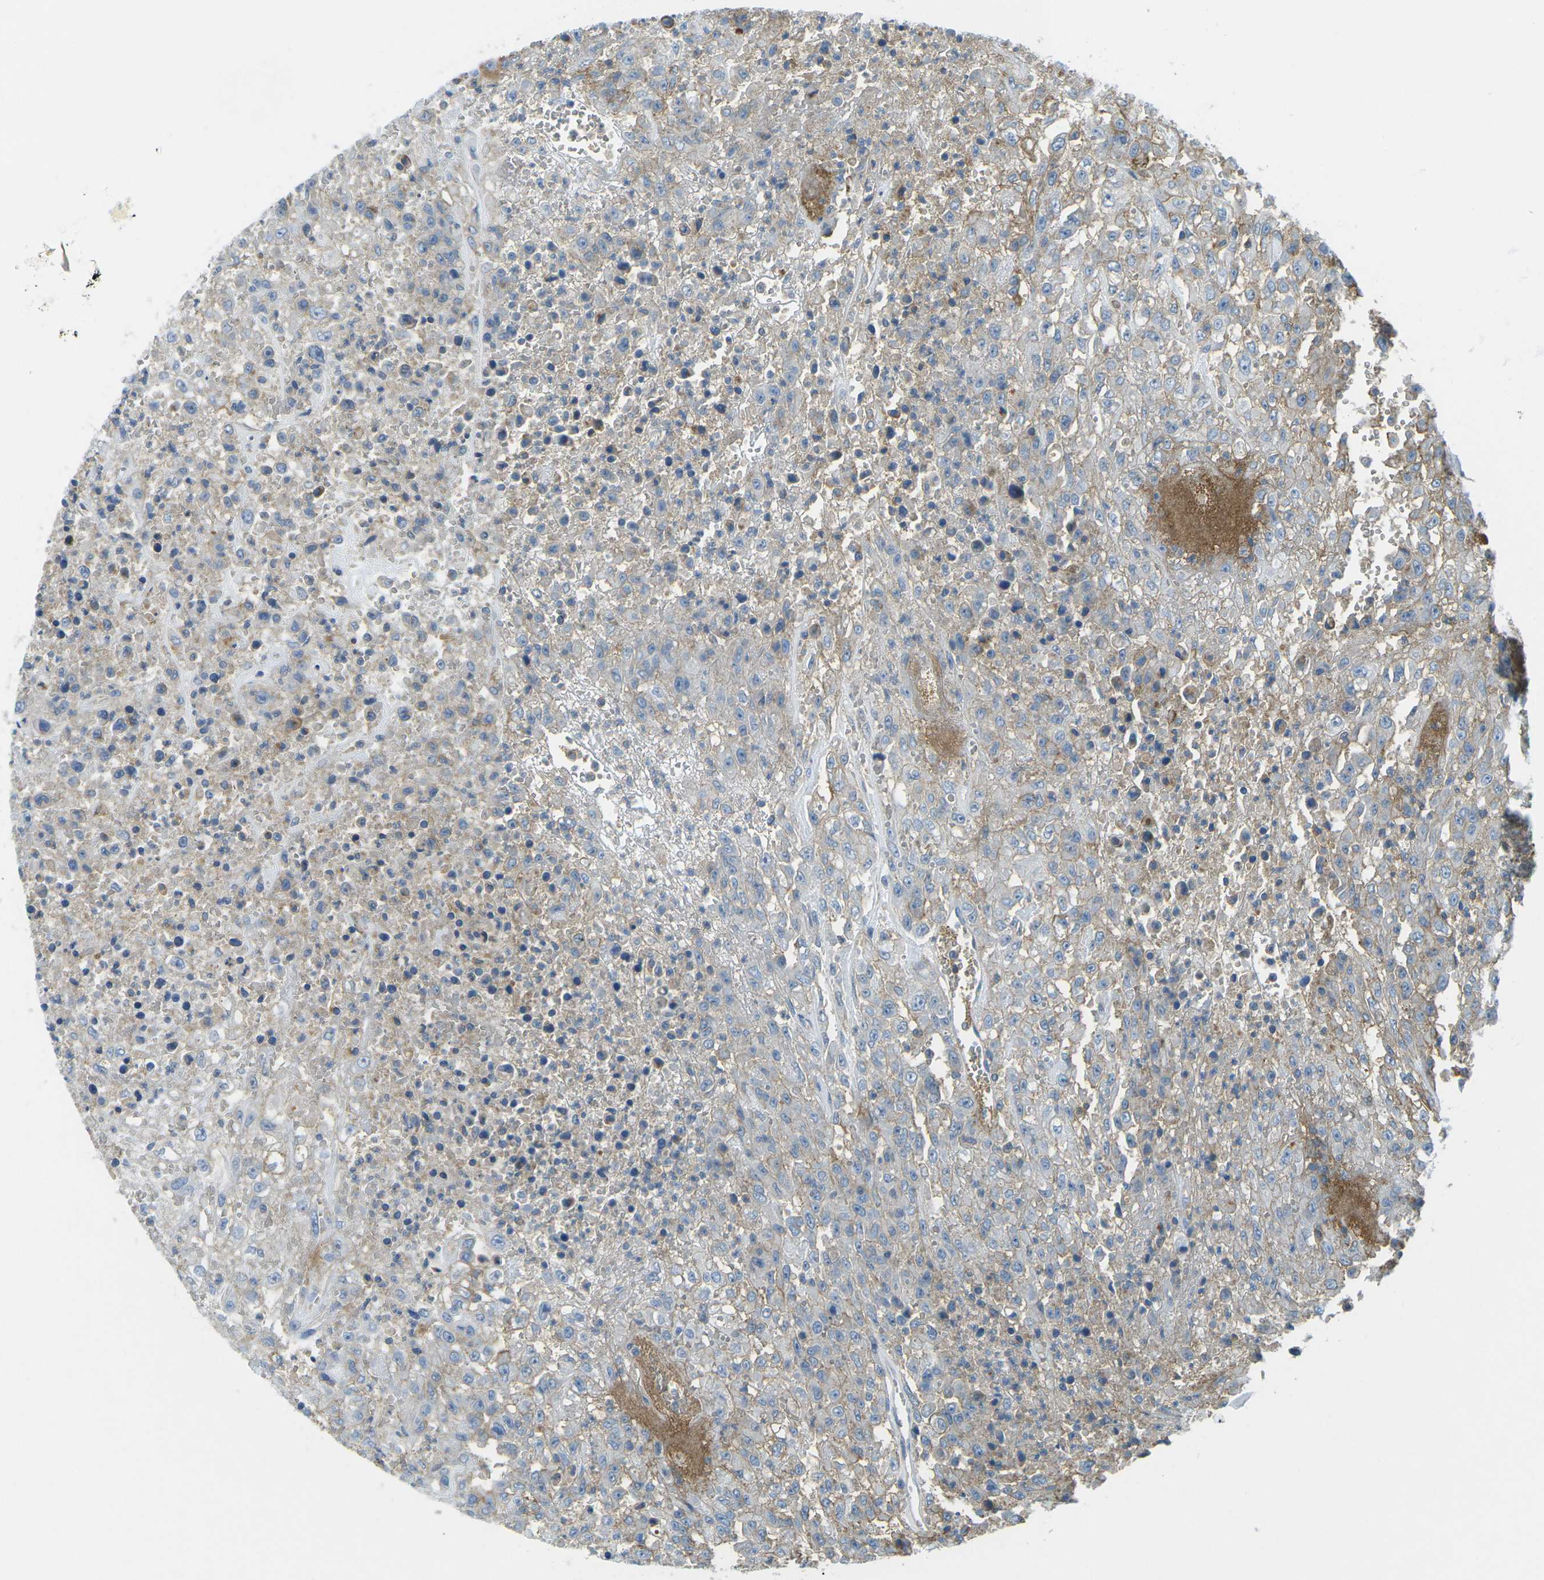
{"staining": {"intensity": "weak", "quantity": "<25%", "location": "cytoplasmic/membranous"}, "tissue": "urothelial cancer", "cell_type": "Tumor cells", "image_type": "cancer", "snomed": [{"axis": "morphology", "description": "Urothelial carcinoma, High grade"}, {"axis": "topography", "description": "Urinary bladder"}], "caption": "DAB (3,3'-diaminobenzidine) immunohistochemical staining of urothelial cancer shows no significant expression in tumor cells.", "gene": "CD47", "patient": {"sex": "male", "age": 46}}